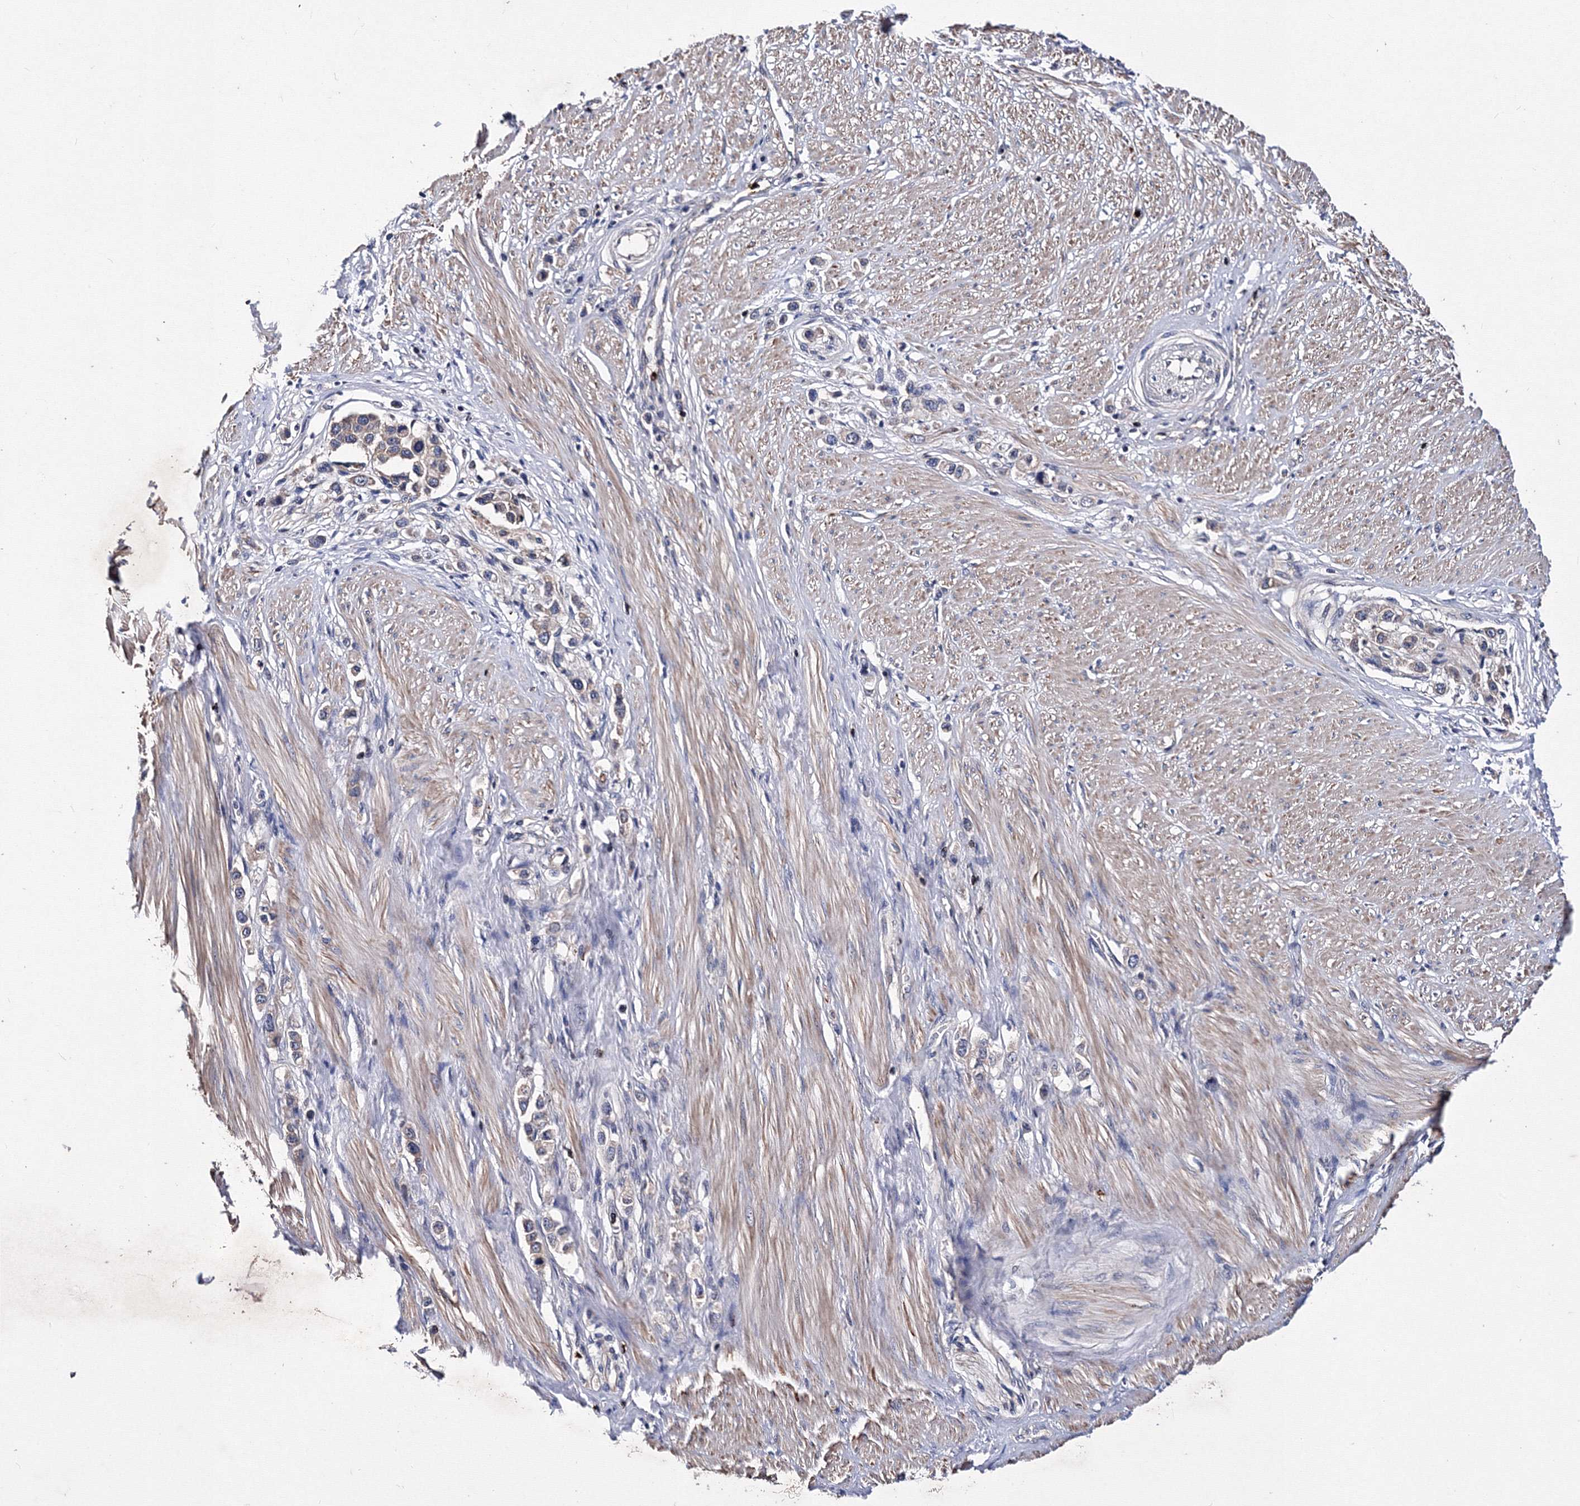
{"staining": {"intensity": "negative", "quantity": "none", "location": "none"}, "tissue": "stomach cancer", "cell_type": "Tumor cells", "image_type": "cancer", "snomed": [{"axis": "morphology", "description": "Adenocarcinoma, NOS"}, {"axis": "topography", "description": "Stomach"}], "caption": "High magnification brightfield microscopy of stomach adenocarcinoma stained with DAB (brown) and counterstained with hematoxylin (blue): tumor cells show no significant expression.", "gene": "PHYKPL", "patient": {"sex": "female", "age": 65}}